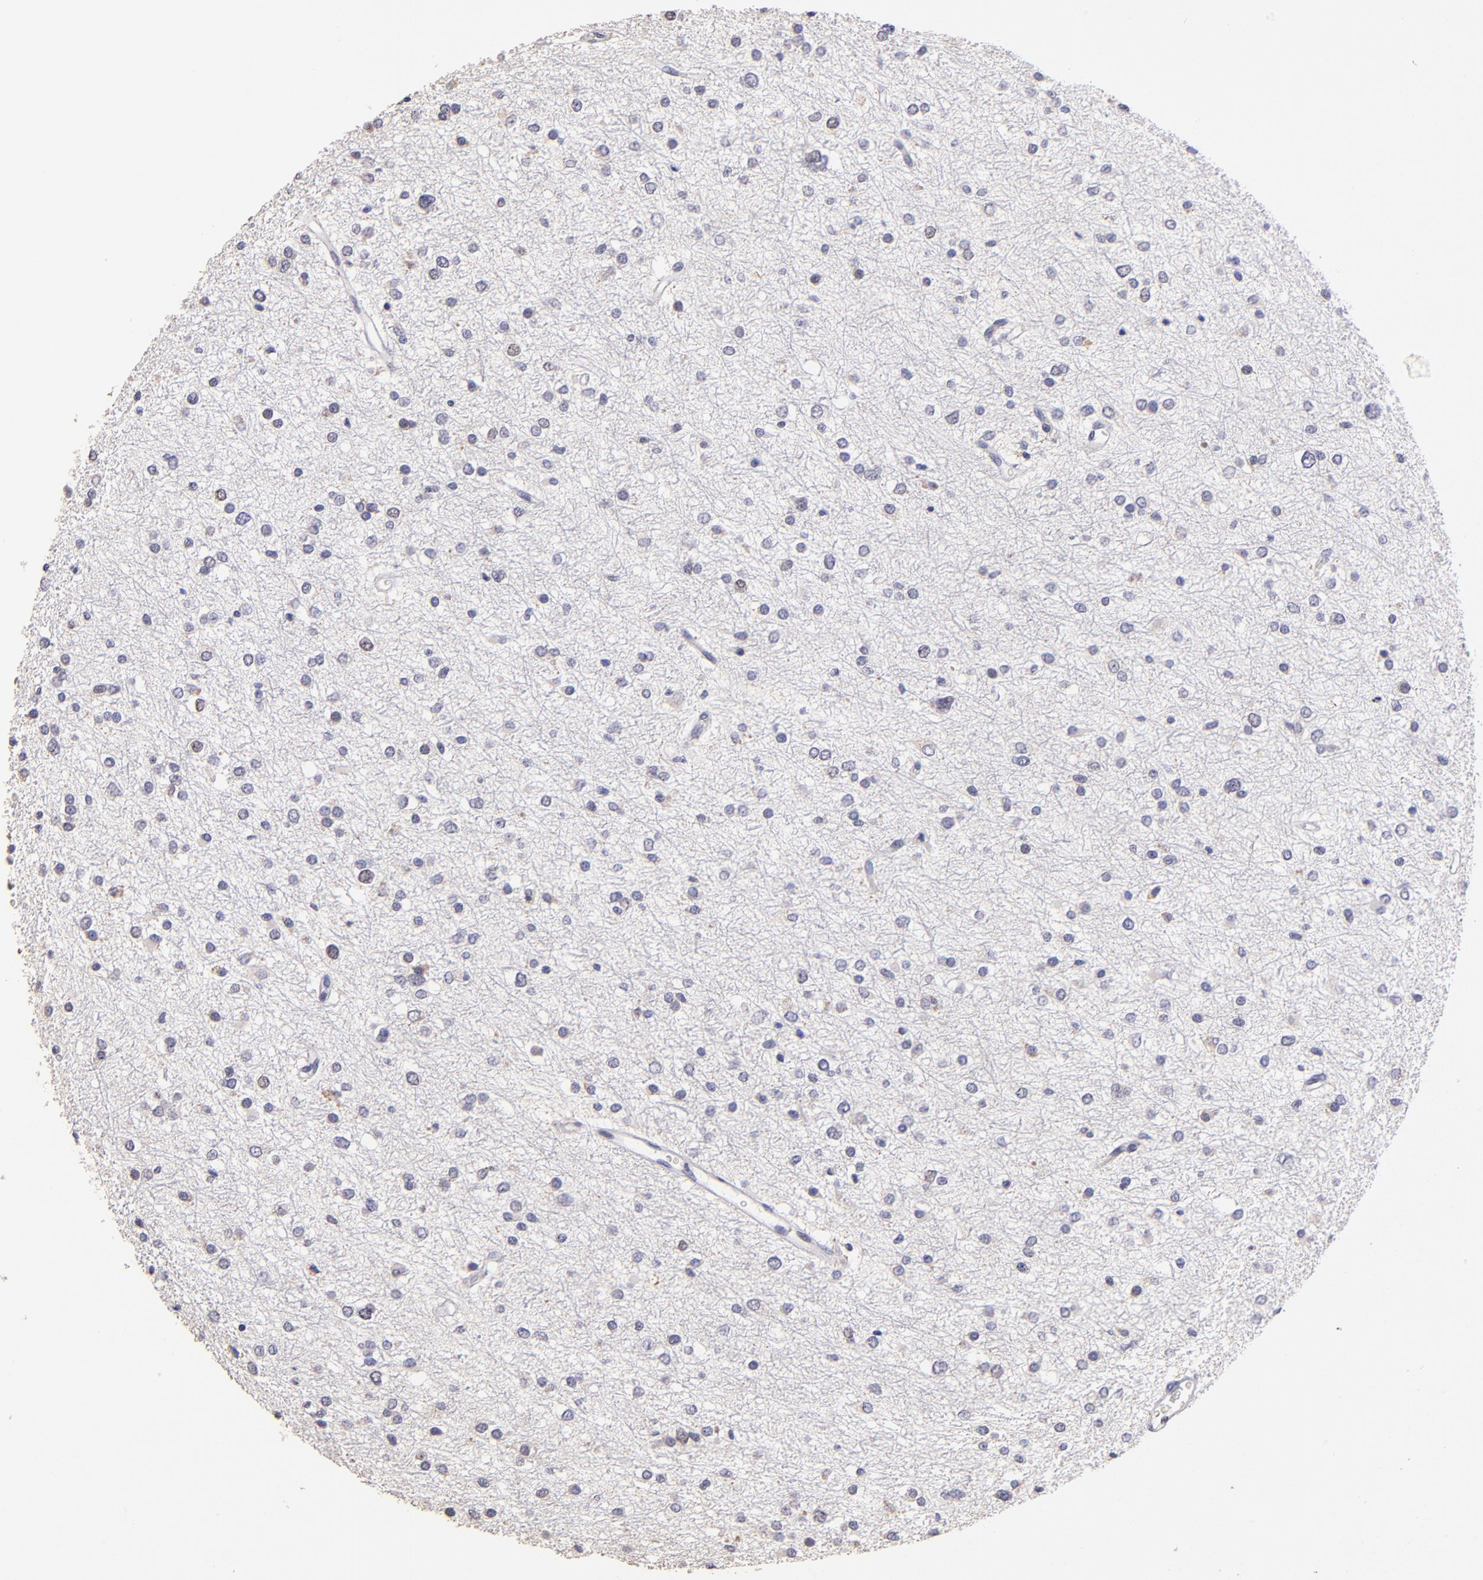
{"staining": {"intensity": "weak", "quantity": "<25%", "location": "nuclear"}, "tissue": "glioma", "cell_type": "Tumor cells", "image_type": "cancer", "snomed": [{"axis": "morphology", "description": "Glioma, malignant, Low grade"}, {"axis": "topography", "description": "Brain"}], "caption": "Immunohistochemistry (IHC) of human malignant glioma (low-grade) shows no positivity in tumor cells.", "gene": "DNMT1", "patient": {"sex": "female", "age": 36}}